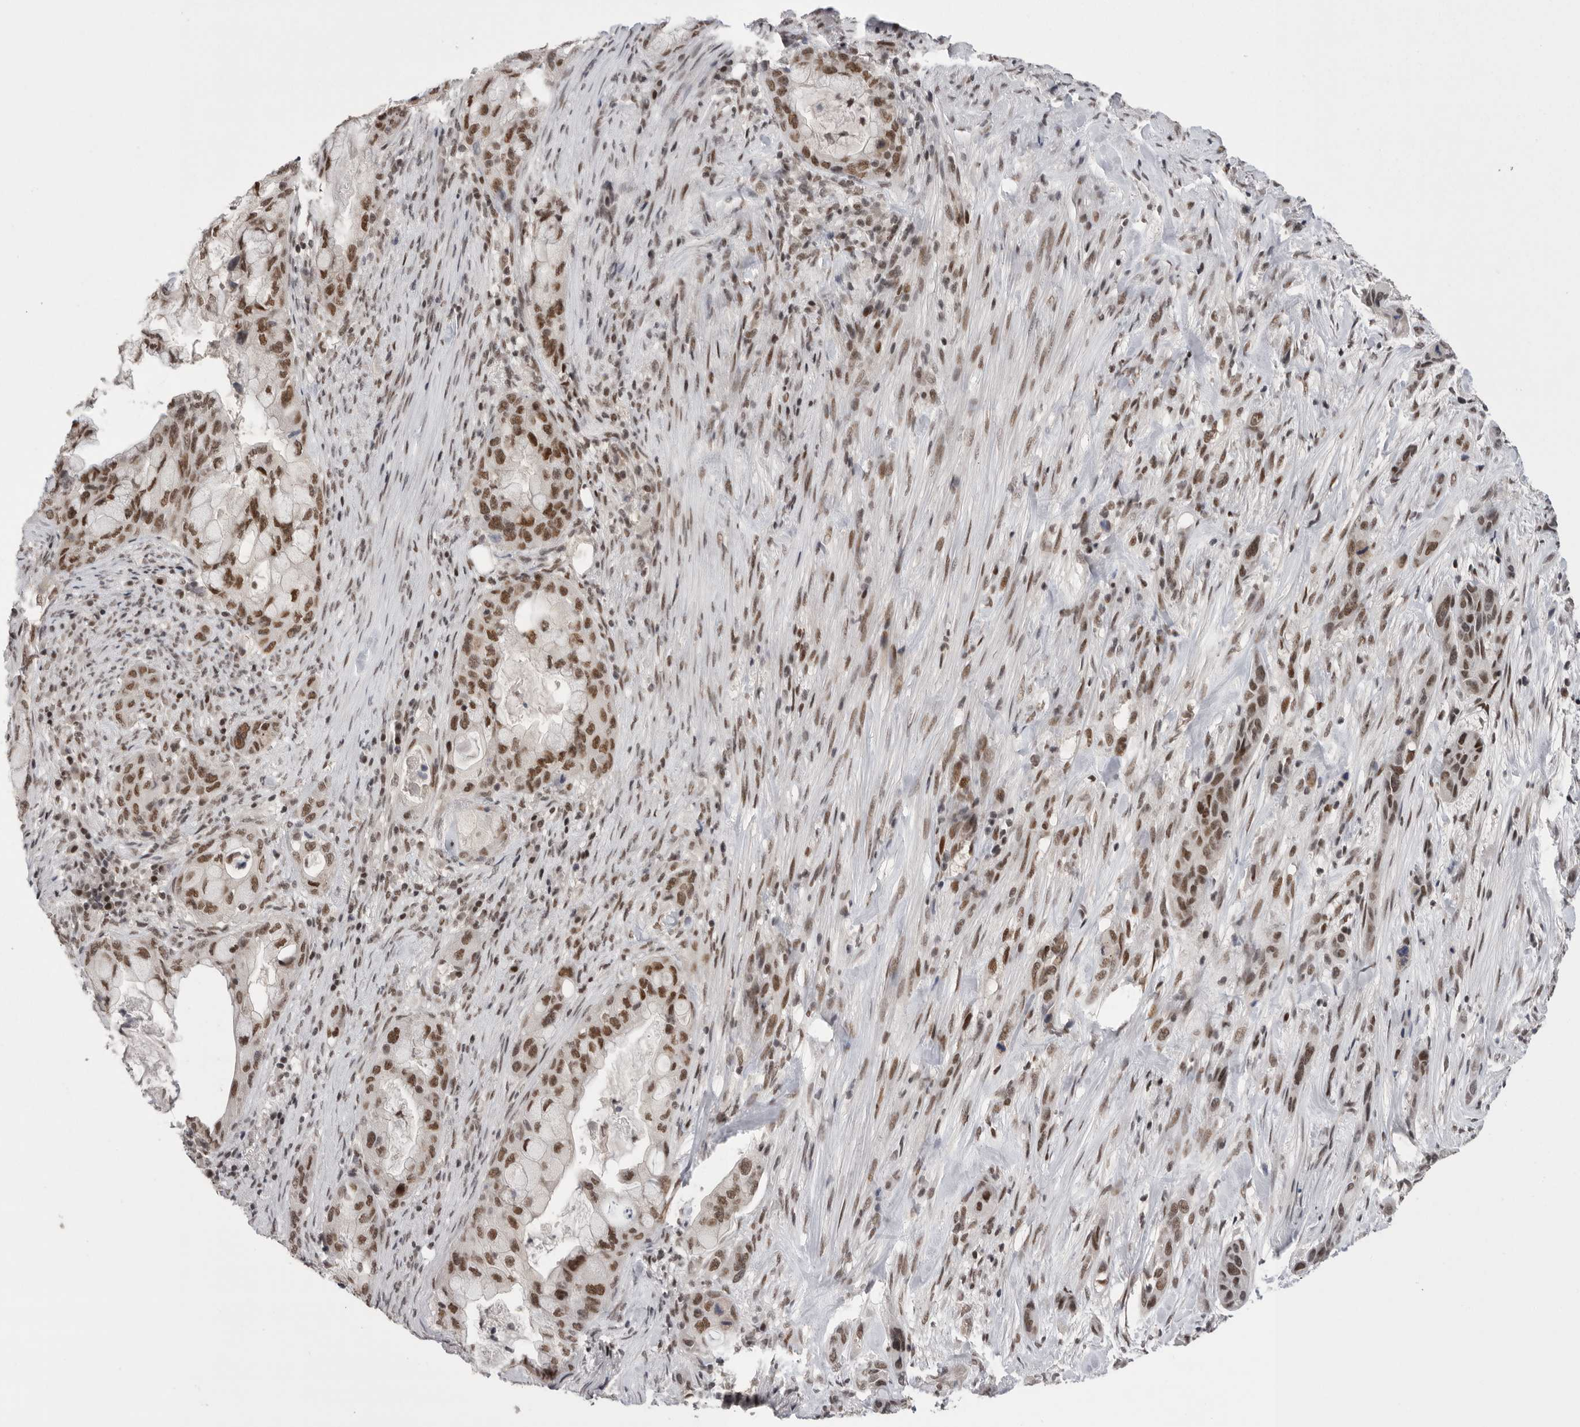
{"staining": {"intensity": "moderate", "quantity": ">75%", "location": "nuclear"}, "tissue": "pancreatic cancer", "cell_type": "Tumor cells", "image_type": "cancer", "snomed": [{"axis": "morphology", "description": "Adenocarcinoma, NOS"}, {"axis": "topography", "description": "Pancreas"}], "caption": "Immunohistochemical staining of human pancreatic cancer (adenocarcinoma) exhibits medium levels of moderate nuclear protein expression in about >75% of tumor cells.", "gene": "POU5F1", "patient": {"sex": "male", "age": 53}}